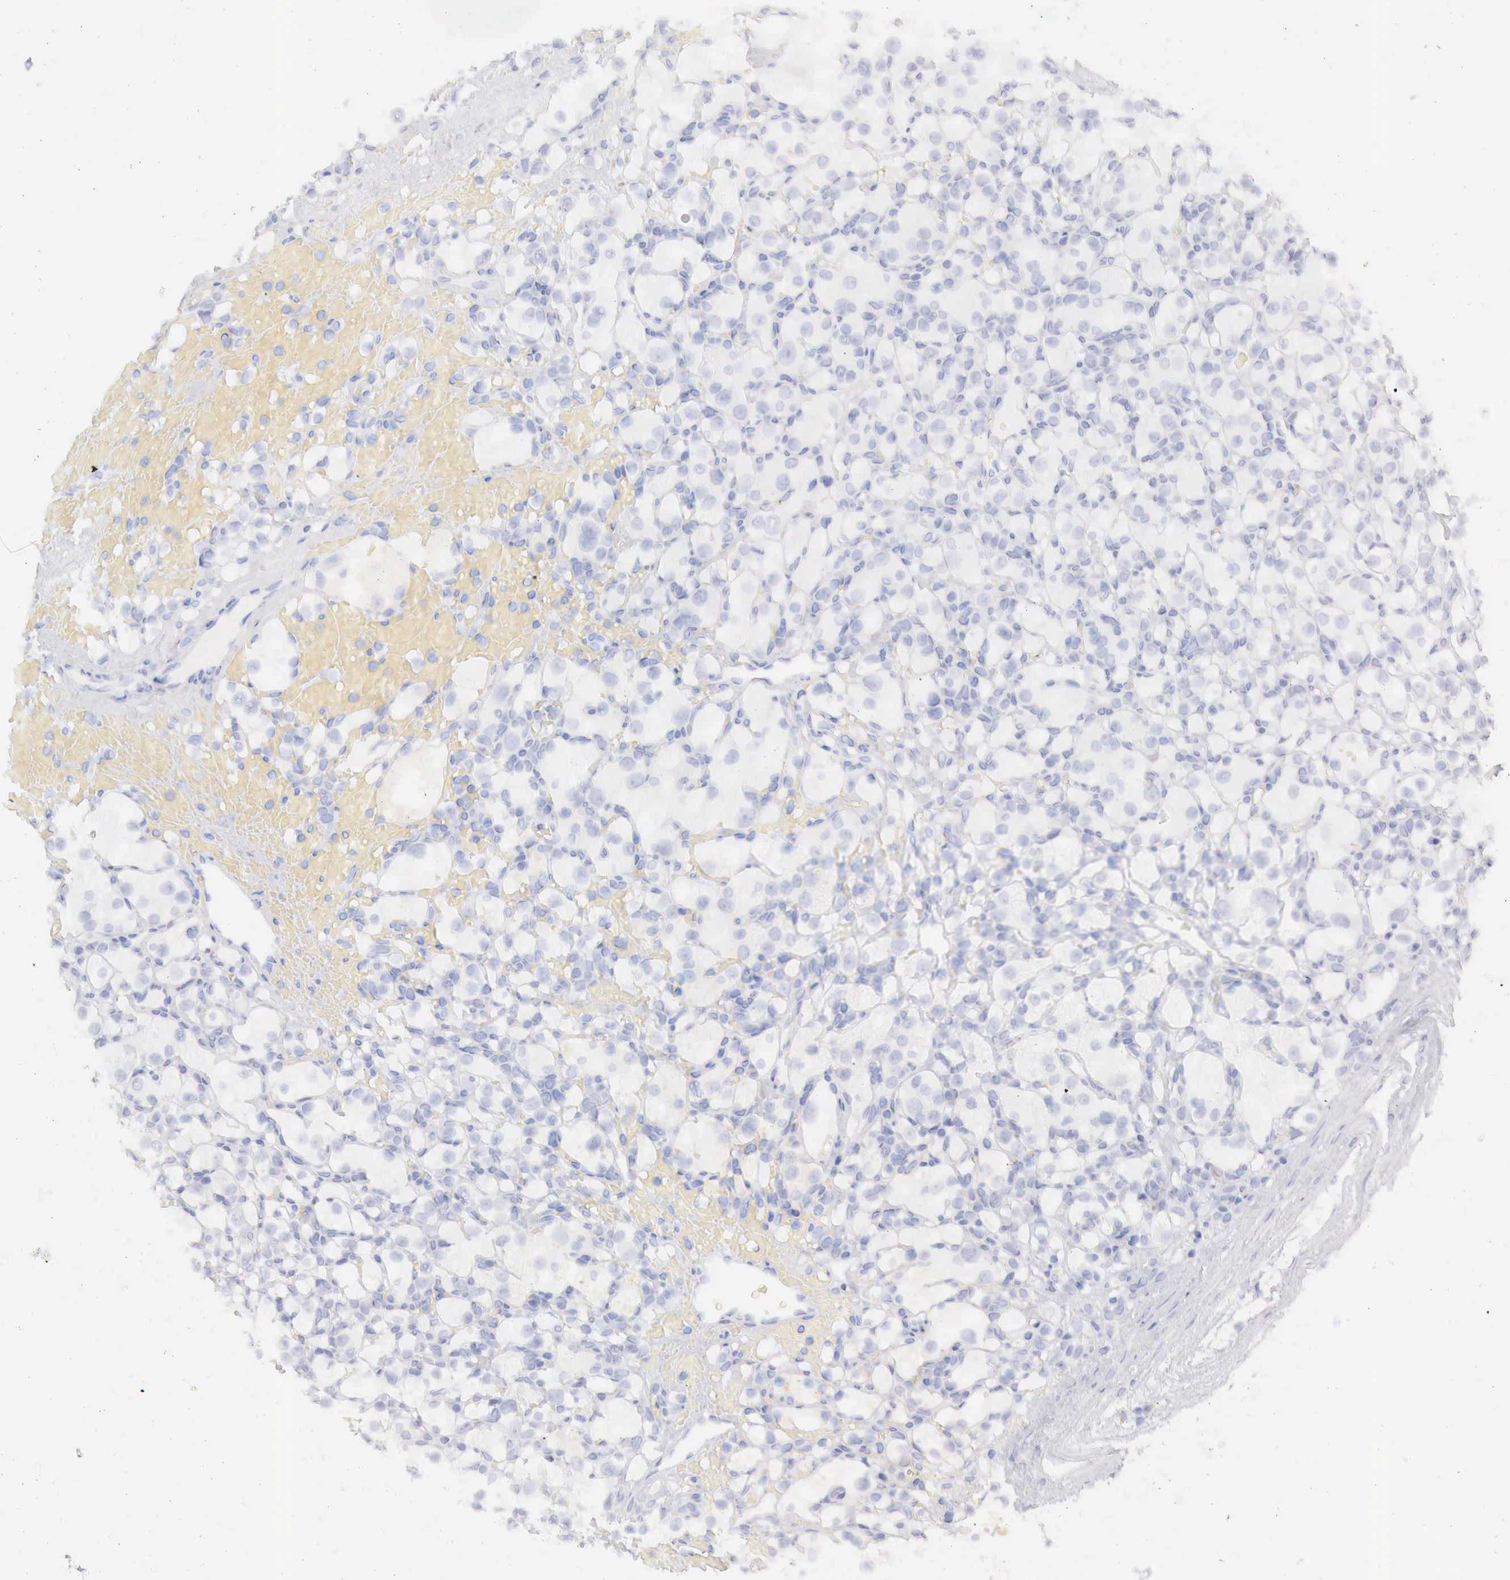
{"staining": {"intensity": "negative", "quantity": "none", "location": "none"}, "tissue": "renal cancer", "cell_type": "Tumor cells", "image_type": "cancer", "snomed": [{"axis": "morphology", "description": "Adenocarcinoma, NOS"}, {"axis": "topography", "description": "Kidney"}], "caption": "Tumor cells show no significant staining in adenocarcinoma (renal).", "gene": "OTC", "patient": {"sex": "female", "age": 83}}